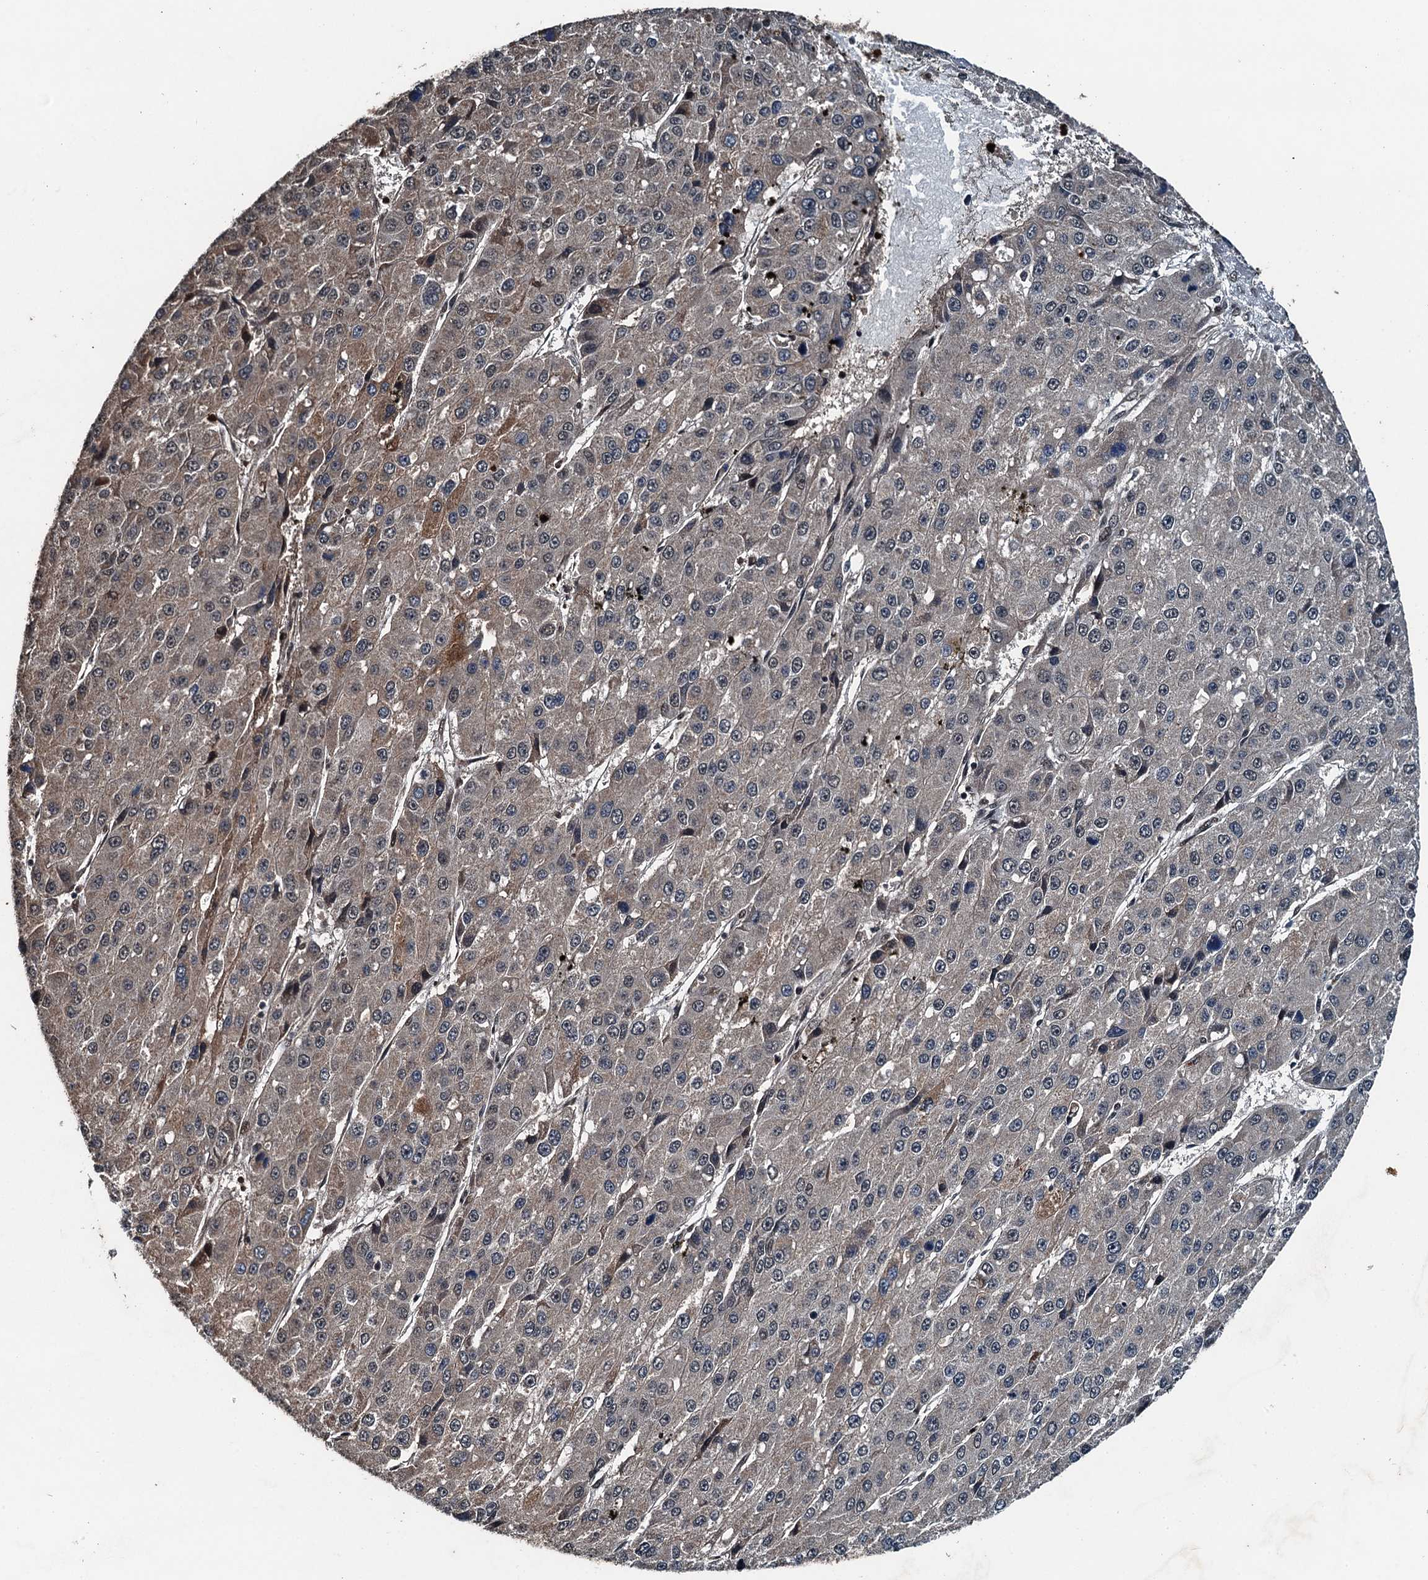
{"staining": {"intensity": "weak", "quantity": "25%-75%", "location": "cytoplasmic/membranous"}, "tissue": "liver cancer", "cell_type": "Tumor cells", "image_type": "cancer", "snomed": [{"axis": "morphology", "description": "Carcinoma, Hepatocellular, NOS"}, {"axis": "topography", "description": "Liver"}], "caption": "A photomicrograph of human hepatocellular carcinoma (liver) stained for a protein displays weak cytoplasmic/membranous brown staining in tumor cells.", "gene": "UBXN6", "patient": {"sex": "female", "age": 73}}